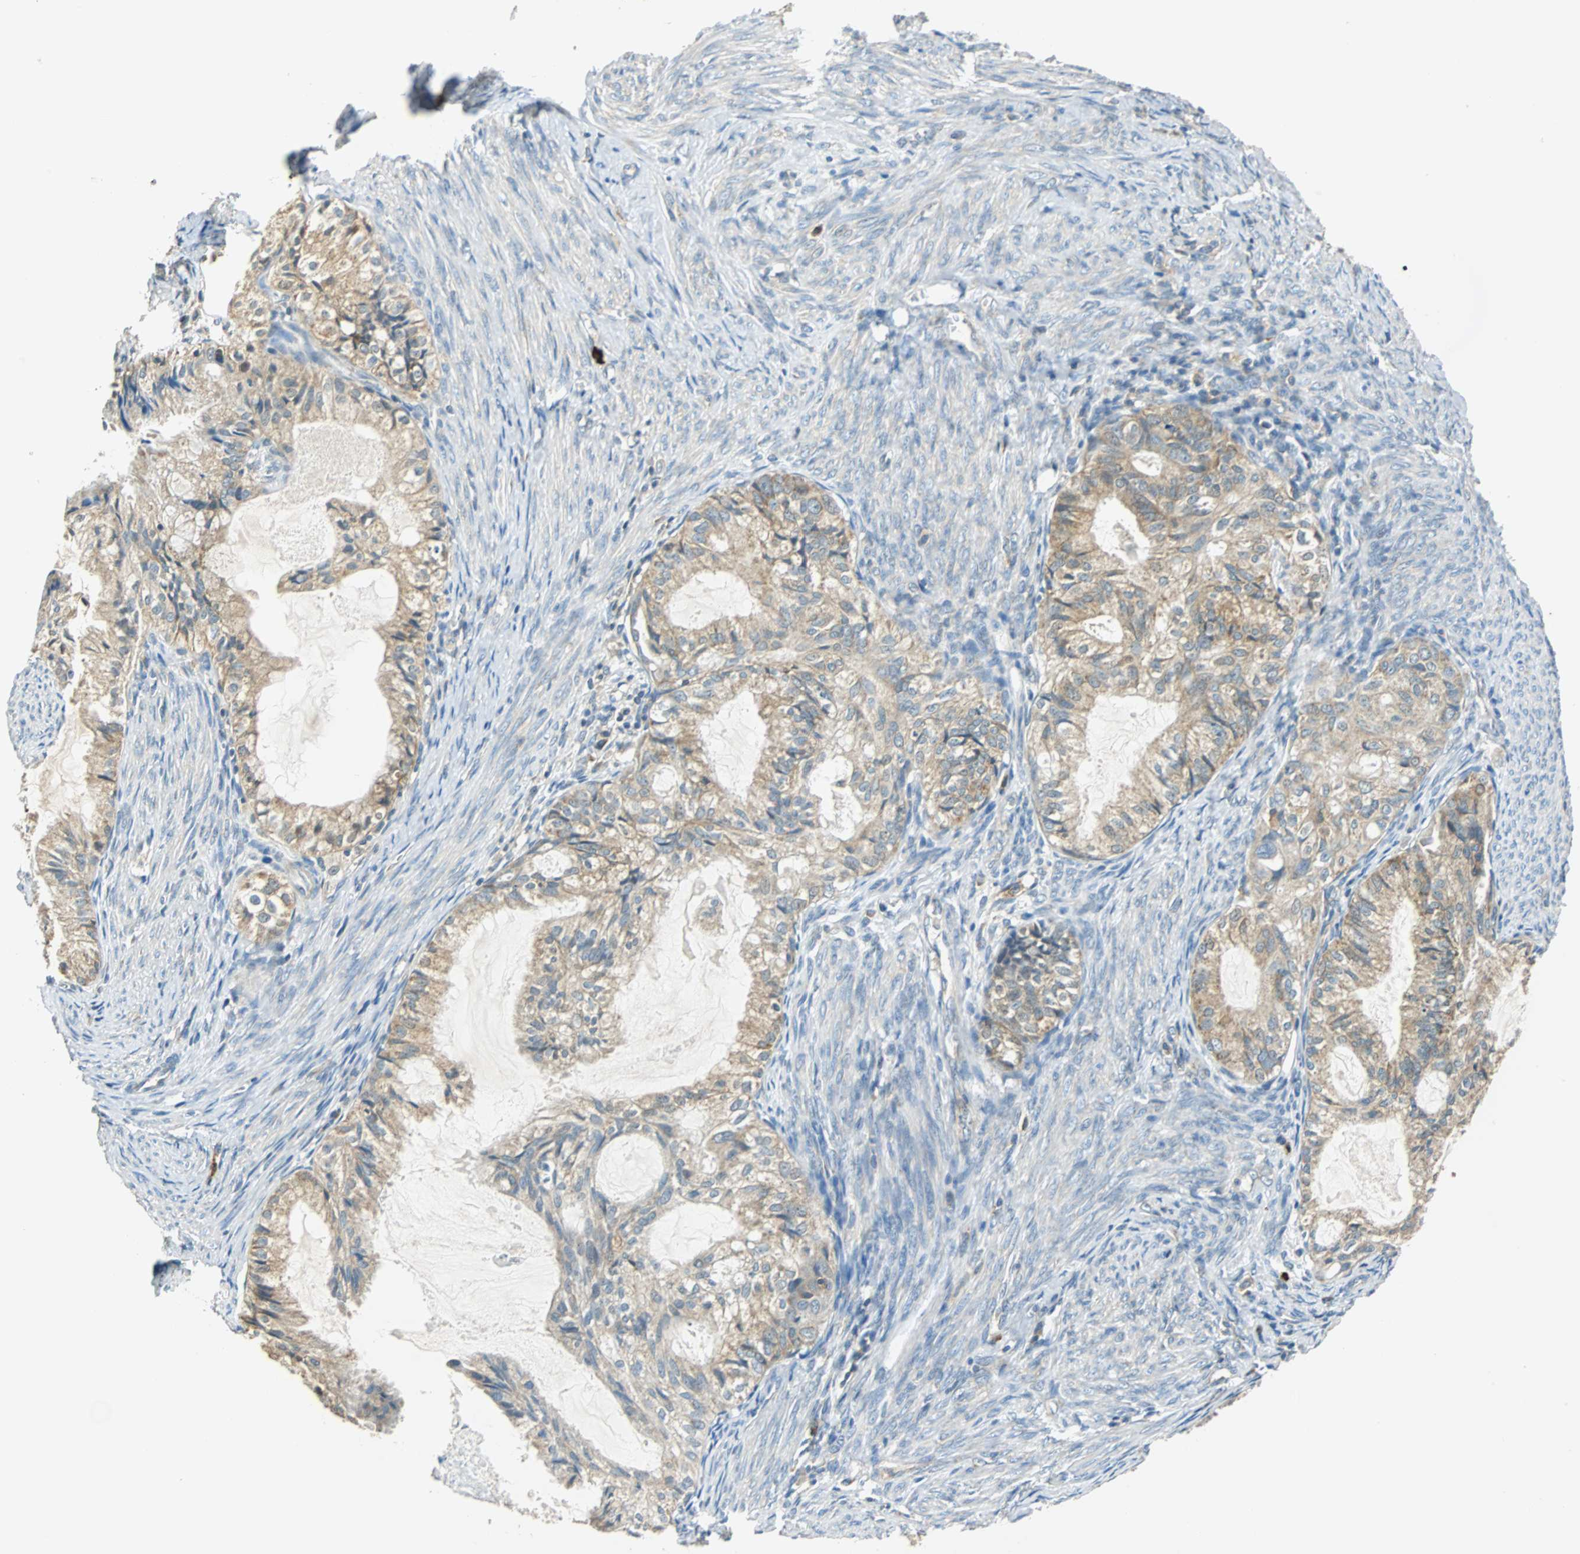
{"staining": {"intensity": "moderate", "quantity": ">75%", "location": "cytoplasmic/membranous"}, "tissue": "cervical cancer", "cell_type": "Tumor cells", "image_type": "cancer", "snomed": [{"axis": "morphology", "description": "Normal tissue, NOS"}, {"axis": "morphology", "description": "Adenocarcinoma, NOS"}, {"axis": "topography", "description": "Cervix"}, {"axis": "topography", "description": "Endometrium"}], "caption": "Immunohistochemistry (IHC) of cervical cancer reveals medium levels of moderate cytoplasmic/membranous positivity in about >75% of tumor cells.", "gene": "CPA3", "patient": {"sex": "female", "age": 86}}